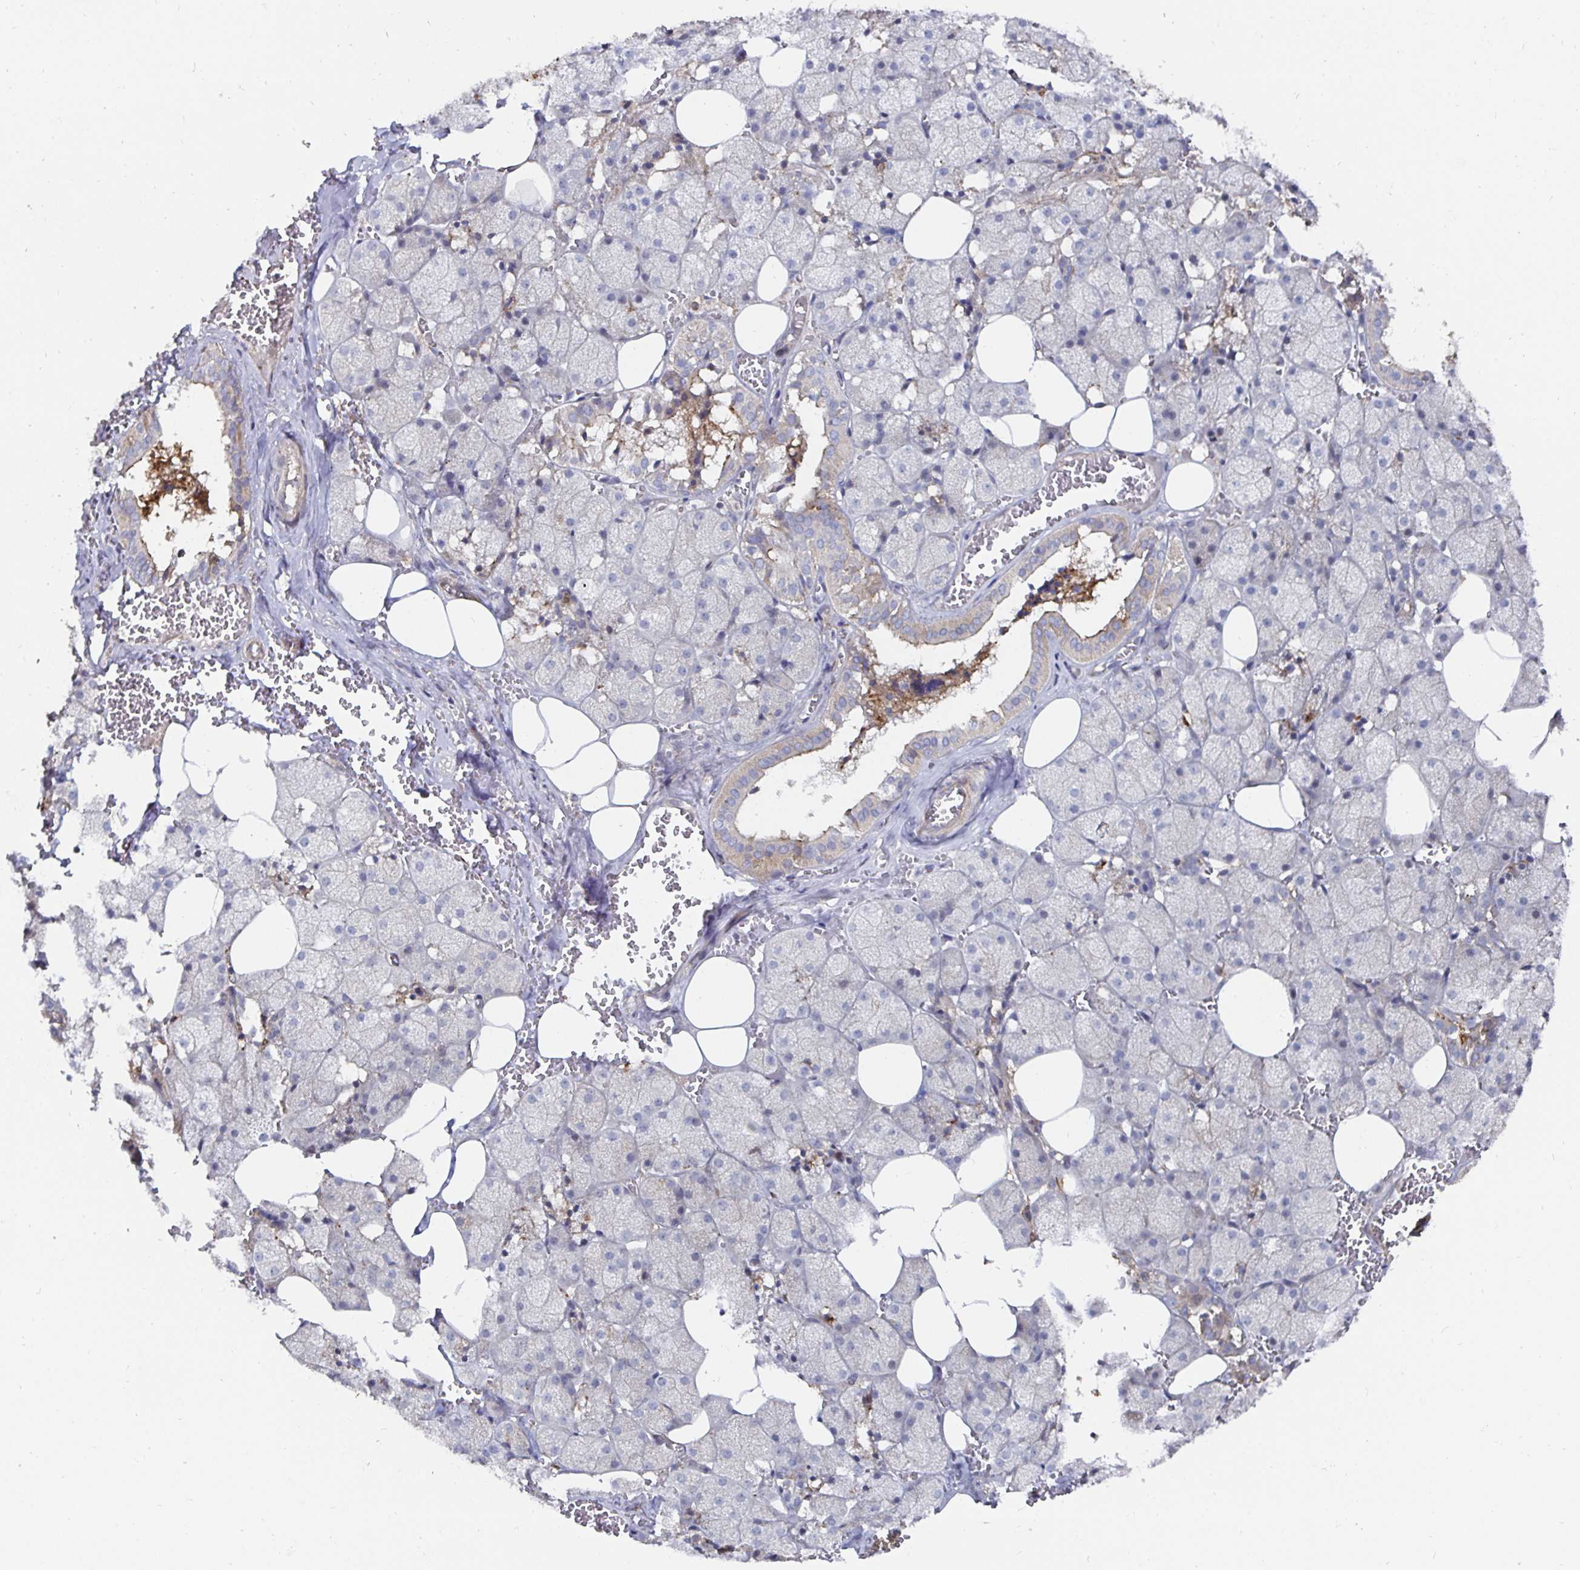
{"staining": {"intensity": "weak", "quantity": "25%-75%", "location": "cytoplasmic/membranous"}, "tissue": "salivary gland", "cell_type": "Glandular cells", "image_type": "normal", "snomed": [{"axis": "morphology", "description": "Normal tissue, NOS"}, {"axis": "topography", "description": "Salivary gland"}, {"axis": "topography", "description": "Peripheral nerve tissue"}], "caption": "Immunohistochemistry image of unremarkable salivary gland: human salivary gland stained using immunohistochemistry (IHC) reveals low levels of weak protein expression localized specifically in the cytoplasmic/membranous of glandular cells, appearing as a cytoplasmic/membranous brown color.", "gene": "GJA4", "patient": {"sex": "male", "age": 38}}